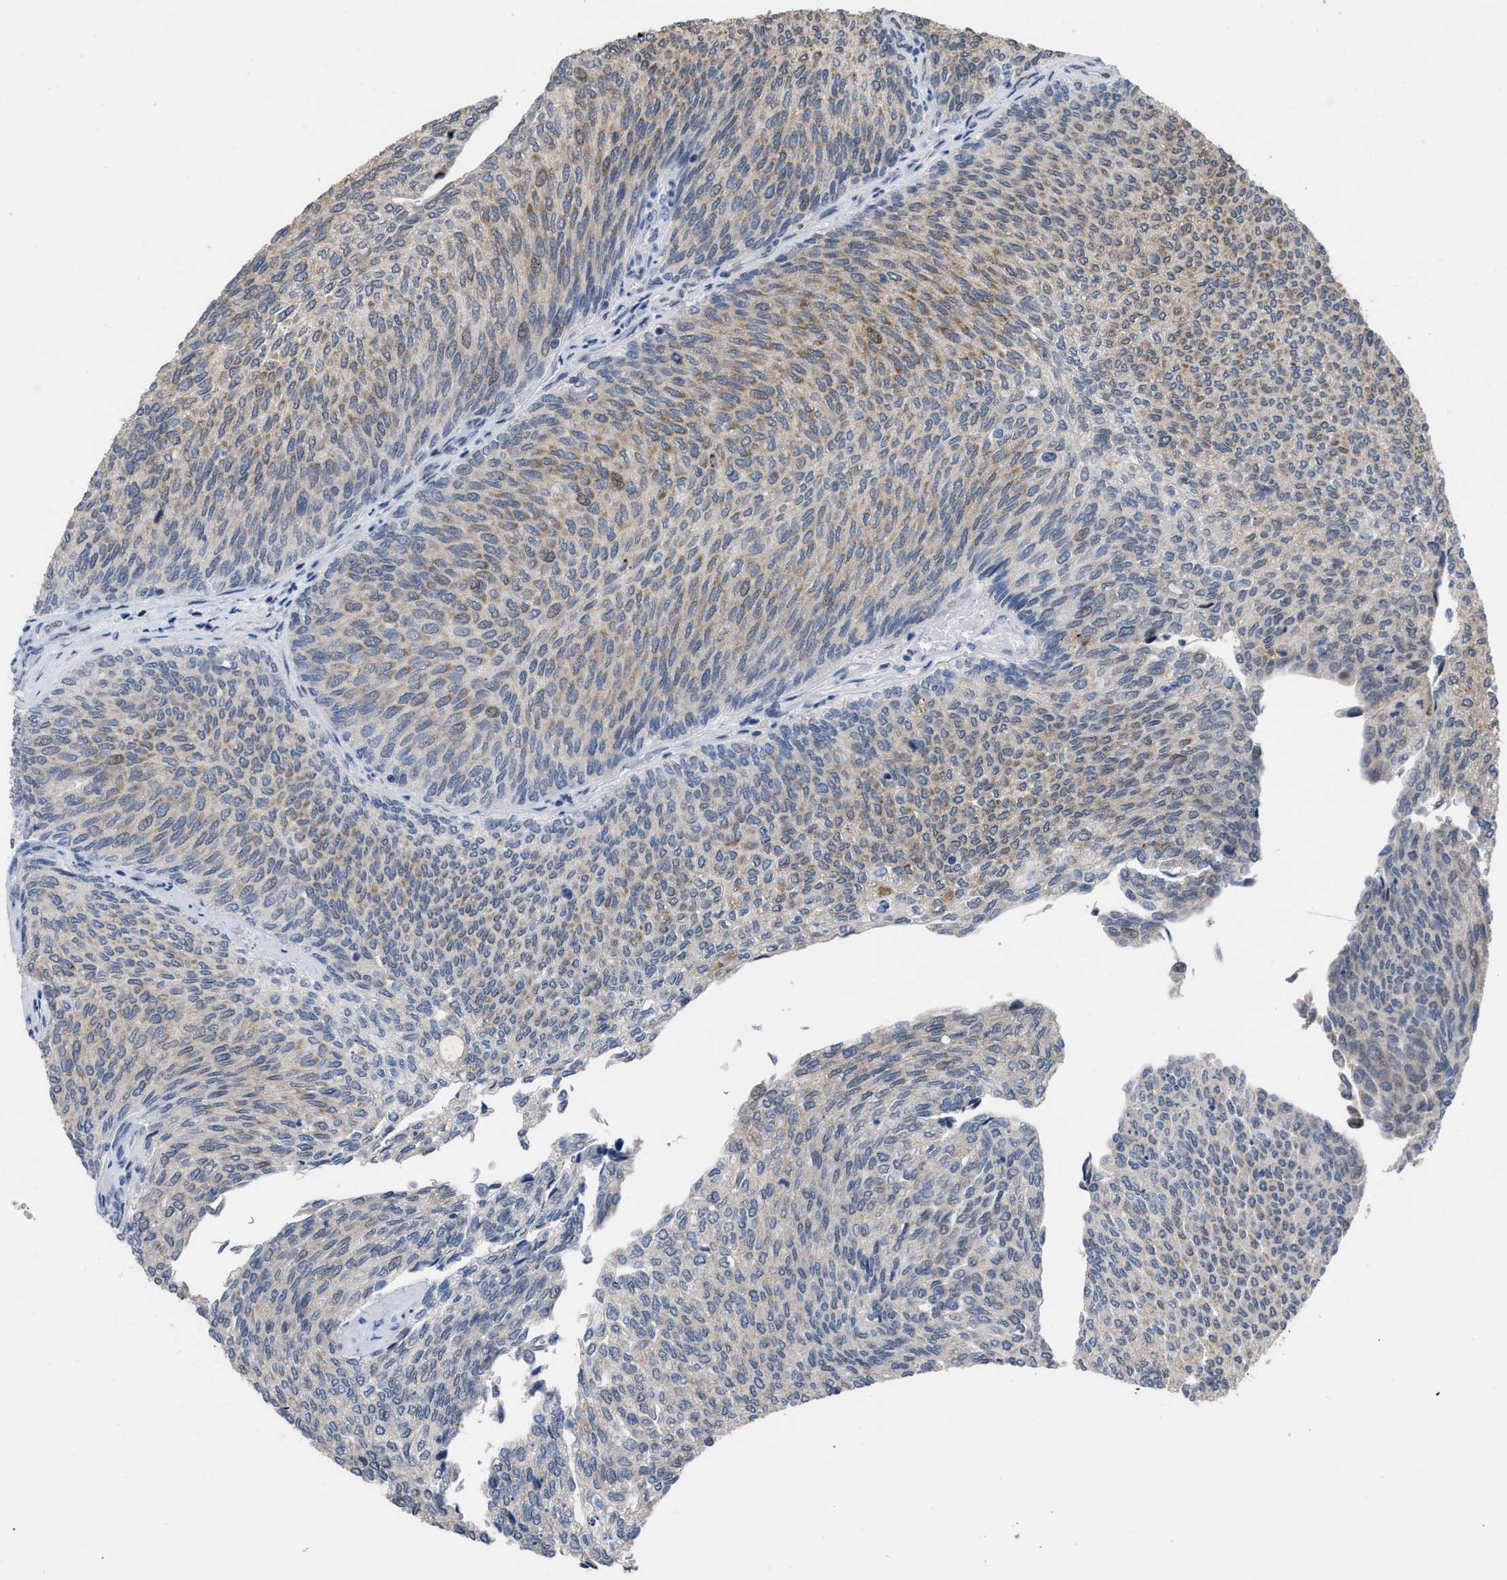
{"staining": {"intensity": "weak", "quantity": "25%-75%", "location": "cytoplasmic/membranous"}, "tissue": "urothelial cancer", "cell_type": "Tumor cells", "image_type": "cancer", "snomed": [{"axis": "morphology", "description": "Urothelial carcinoma, Low grade"}, {"axis": "topography", "description": "Urinary bladder"}], "caption": "A low amount of weak cytoplasmic/membranous expression is appreciated in approximately 25%-75% of tumor cells in urothelial cancer tissue. (Brightfield microscopy of DAB IHC at high magnification).", "gene": "SETDB1", "patient": {"sex": "female", "age": 79}}